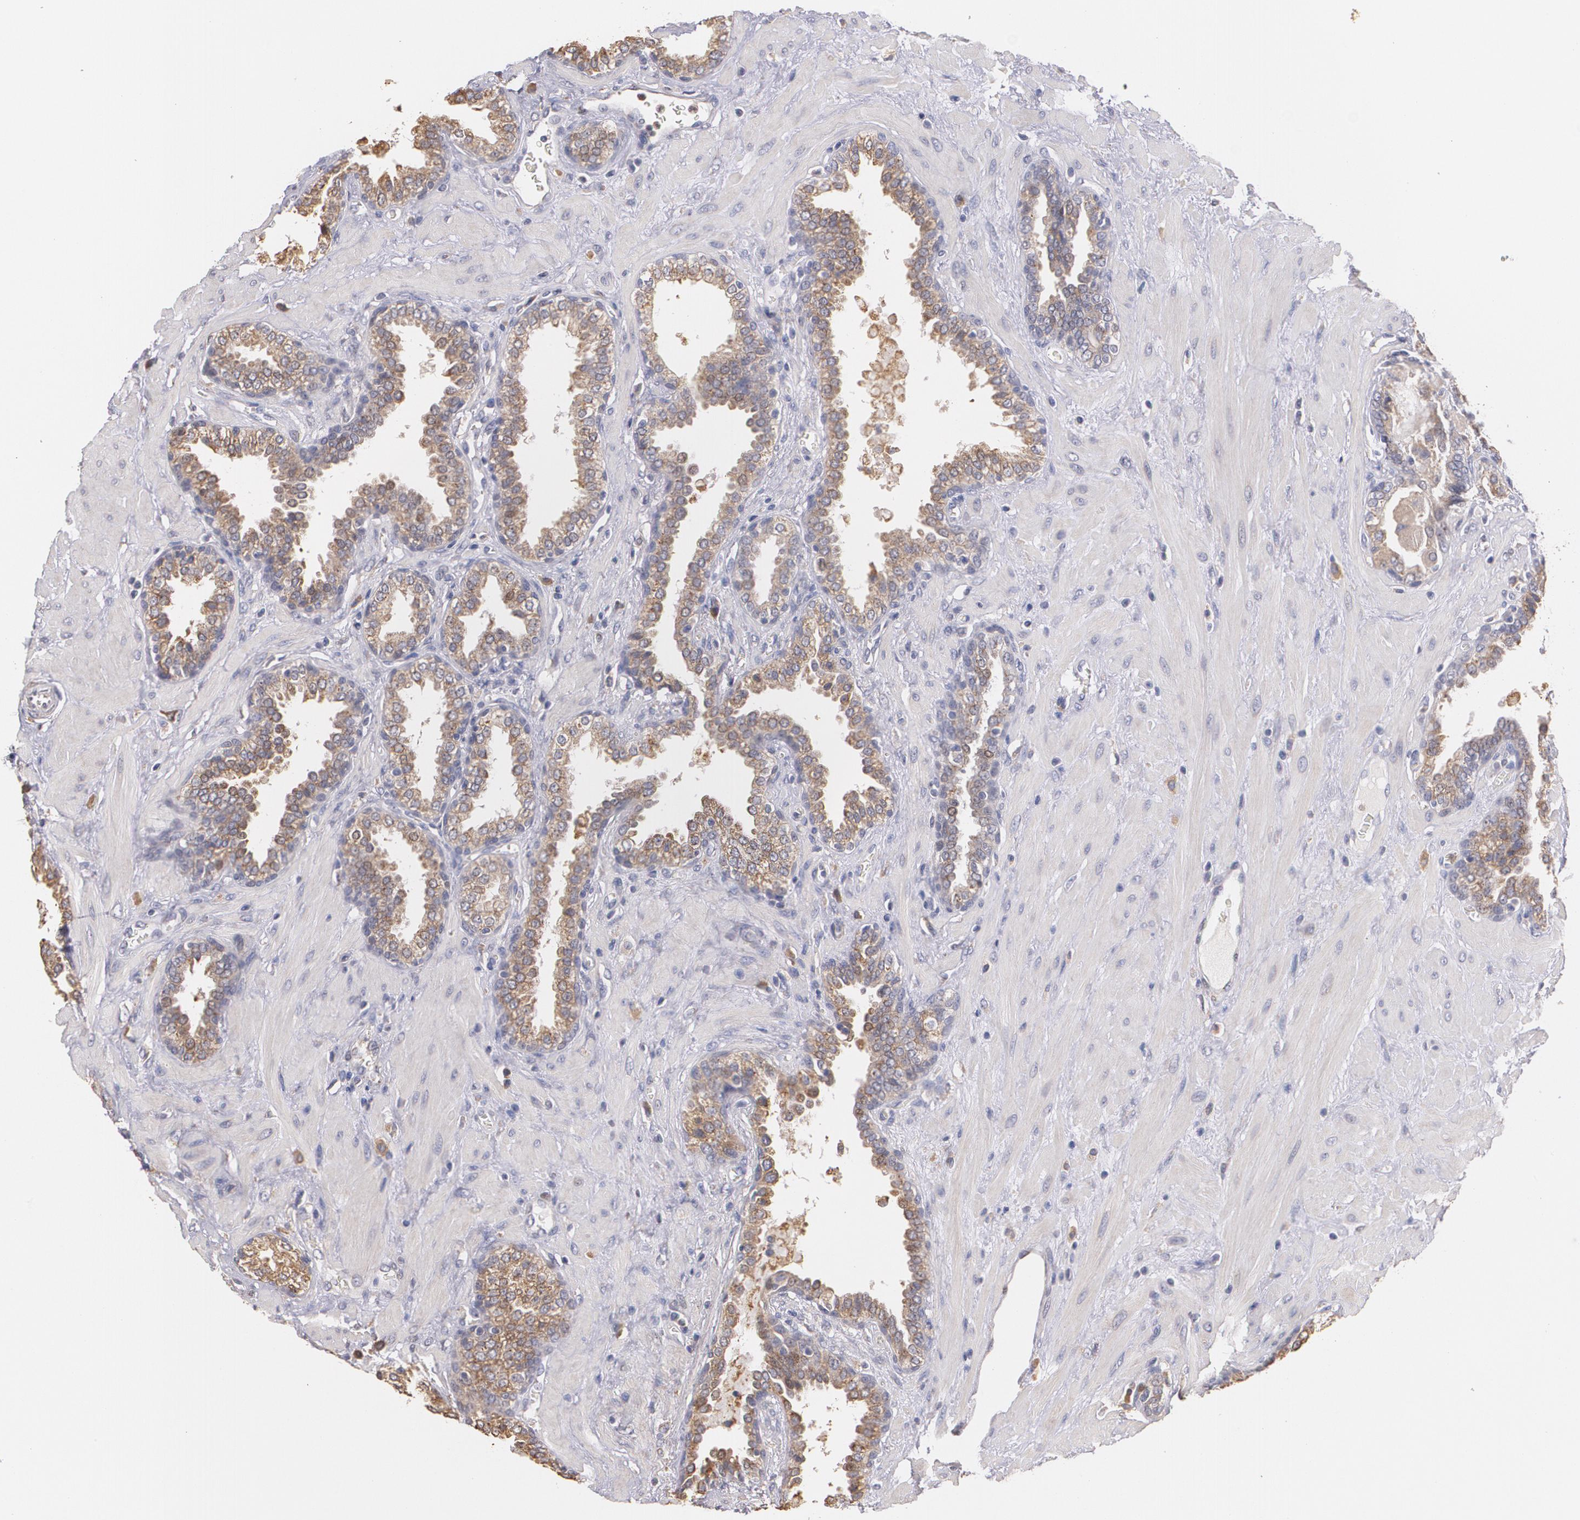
{"staining": {"intensity": "moderate", "quantity": ">75%", "location": "cytoplasmic/membranous"}, "tissue": "prostate", "cell_type": "Glandular cells", "image_type": "normal", "snomed": [{"axis": "morphology", "description": "Normal tissue, NOS"}, {"axis": "topography", "description": "Prostate"}], "caption": "Immunohistochemistry (IHC) (DAB) staining of benign human prostate exhibits moderate cytoplasmic/membranous protein expression in about >75% of glandular cells. Nuclei are stained in blue.", "gene": "ATF3", "patient": {"sex": "male", "age": 51}}